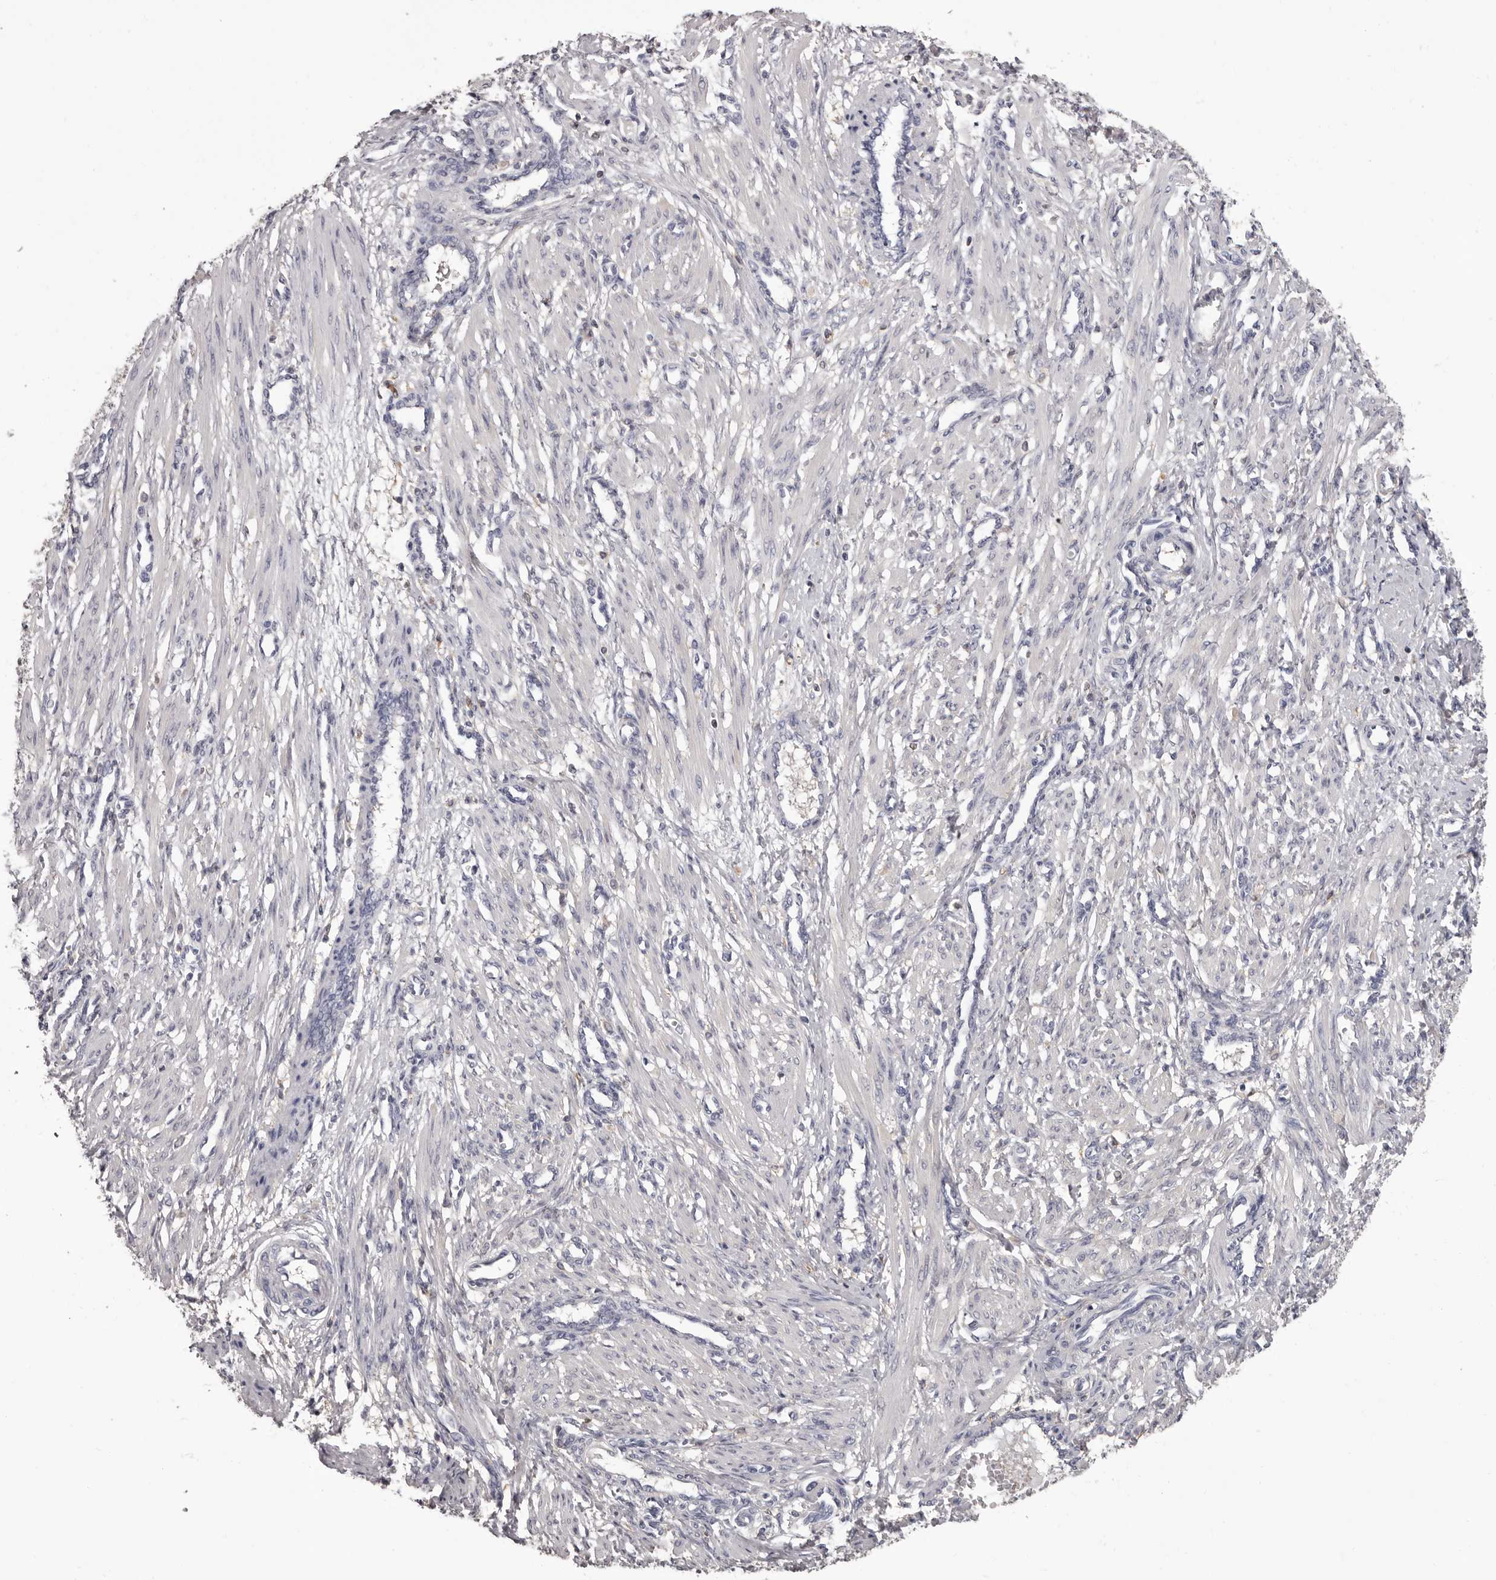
{"staining": {"intensity": "negative", "quantity": "none", "location": "none"}, "tissue": "smooth muscle", "cell_type": "Smooth muscle cells", "image_type": "normal", "snomed": [{"axis": "morphology", "description": "Normal tissue, NOS"}, {"axis": "topography", "description": "Endometrium"}], "caption": "Immunohistochemistry of normal smooth muscle demonstrates no expression in smooth muscle cells.", "gene": "APEH", "patient": {"sex": "female", "age": 33}}